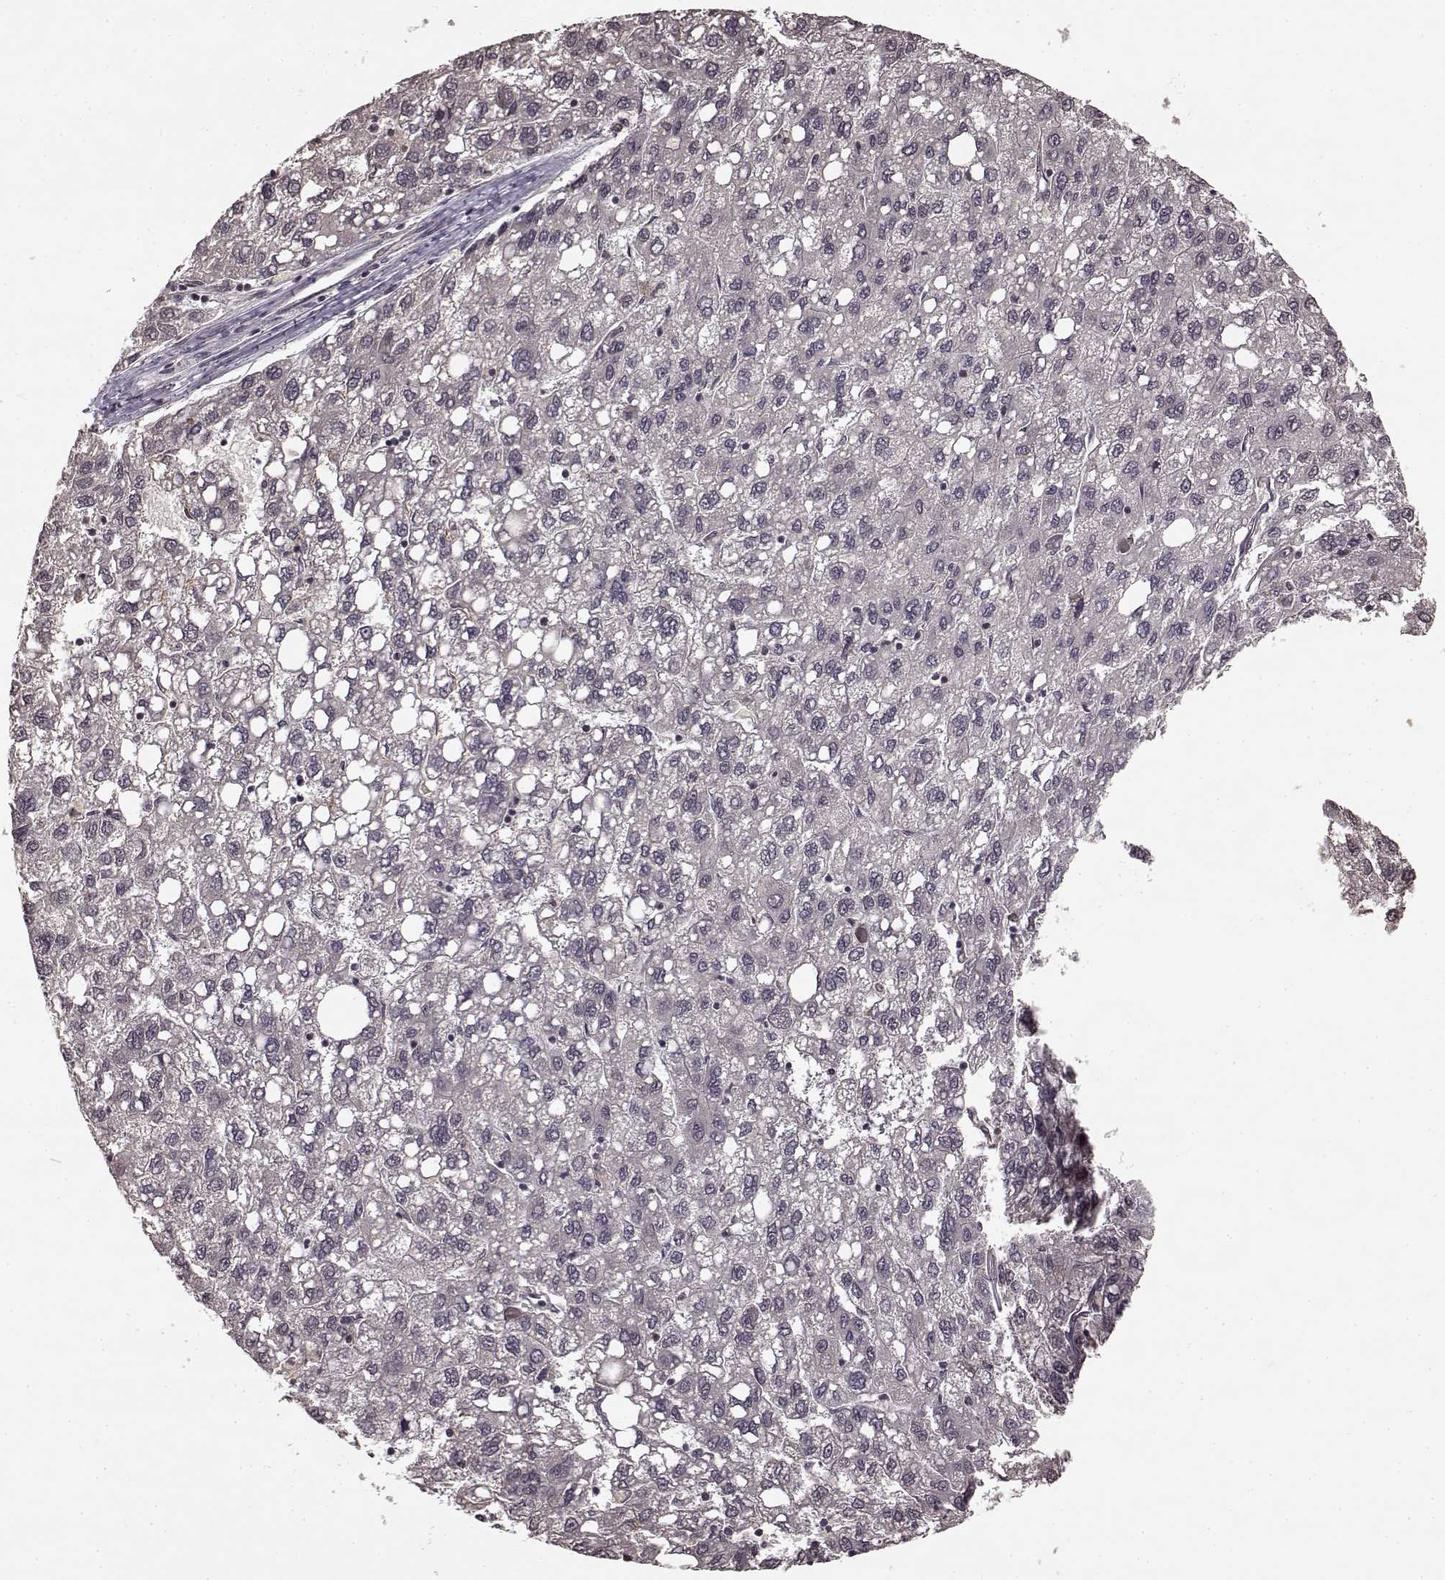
{"staining": {"intensity": "negative", "quantity": "none", "location": "none"}, "tissue": "liver cancer", "cell_type": "Tumor cells", "image_type": "cancer", "snomed": [{"axis": "morphology", "description": "Carcinoma, Hepatocellular, NOS"}, {"axis": "topography", "description": "Liver"}], "caption": "Liver hepatocellular carcinoma was stained to show a protein in brown. There is no significant positivity in tumor cells.", "gene": "NTRK2", "patient": {"sex": "female", "age": 82}}